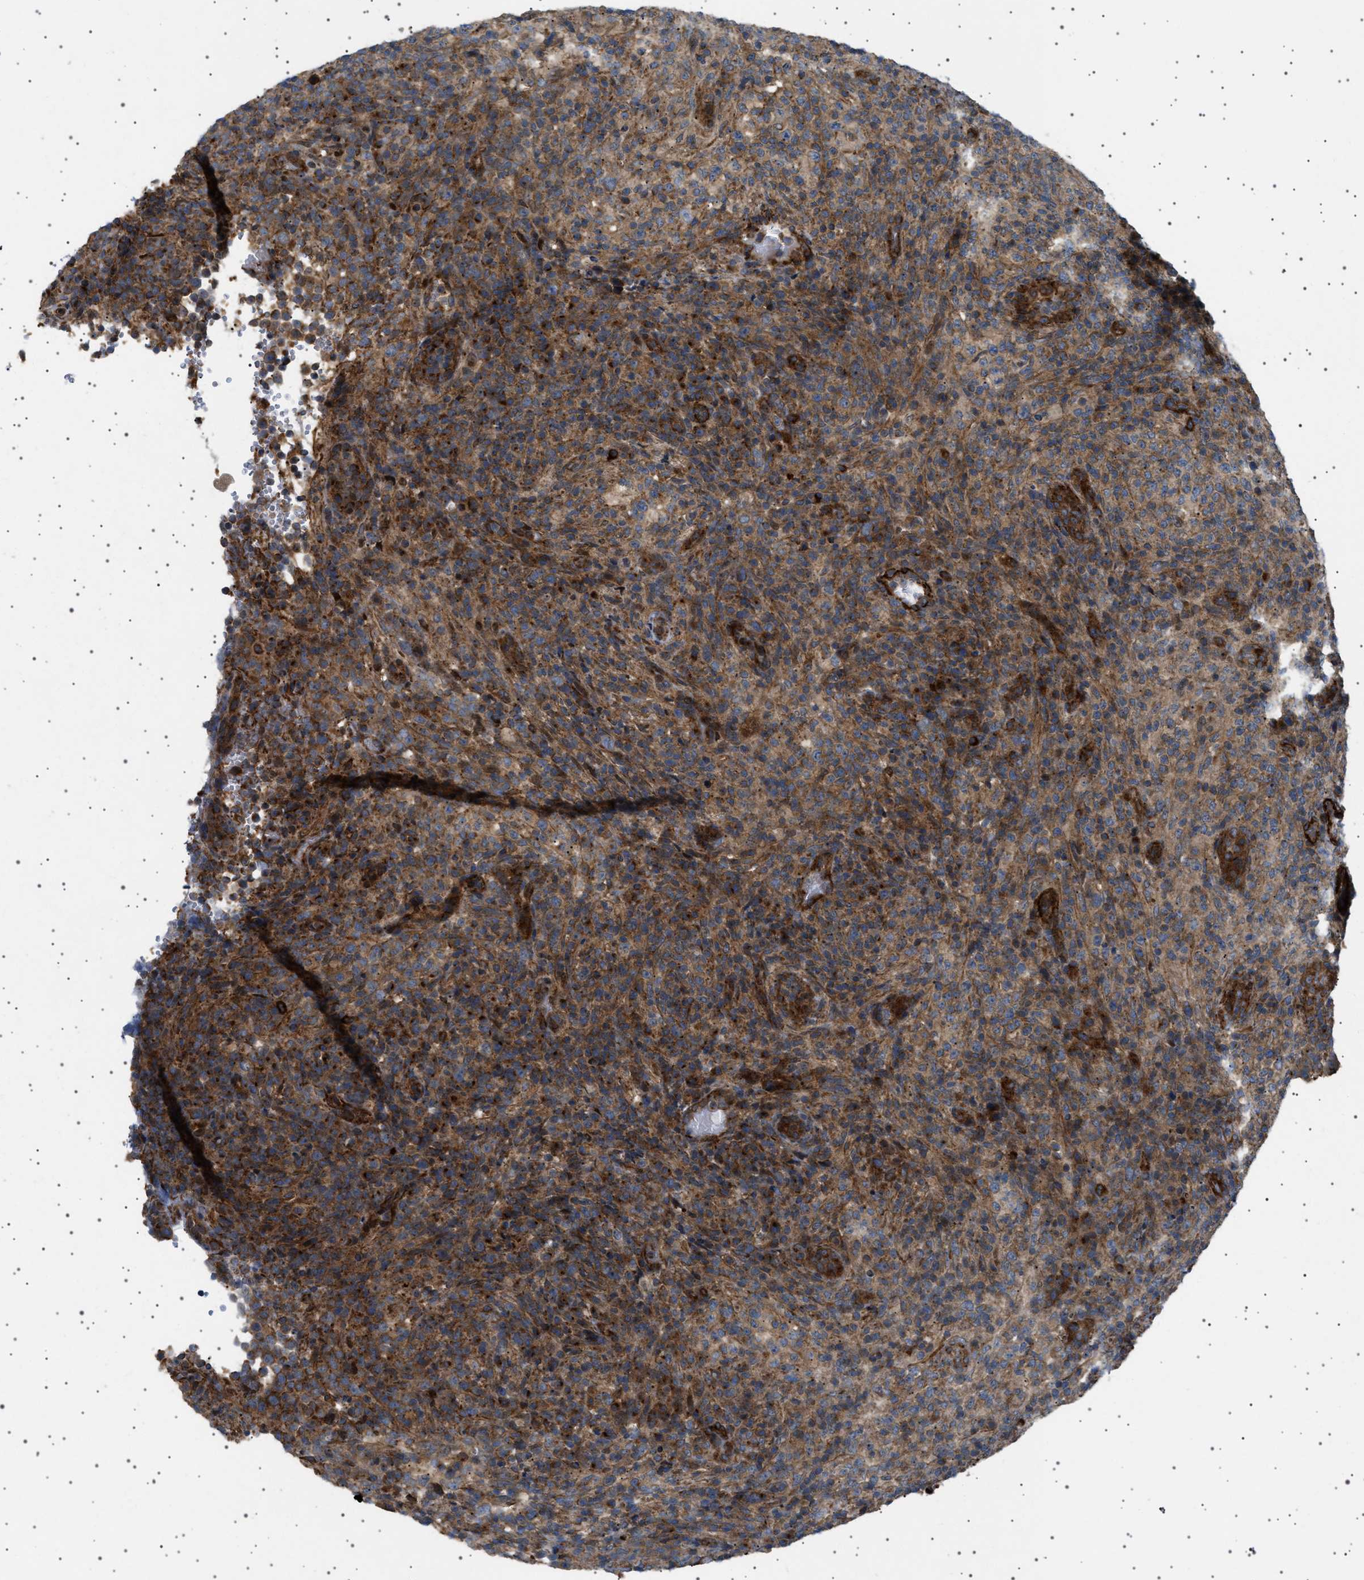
{"staining": {"intensity": "moderate", "quantity": ">75%", "location": "cytoplasmic/membranous"}, "tissue": "lymphoma", "cell_type": "Tumor cells", "image_type": "cancer", "snomed": [{"axis": "morphology", "description": "Malignant lymphoma, non-Hodgkin's type, High grade"}, {"axis": "topography", "description": "Lymph node"}], "caption": "A brown stain labels moderate cytoplasmic/membranous expression of a protein in lymphoma tumor cells.", "gene": "CCDC186", "patient": {"sex": "female", "age": 76}}